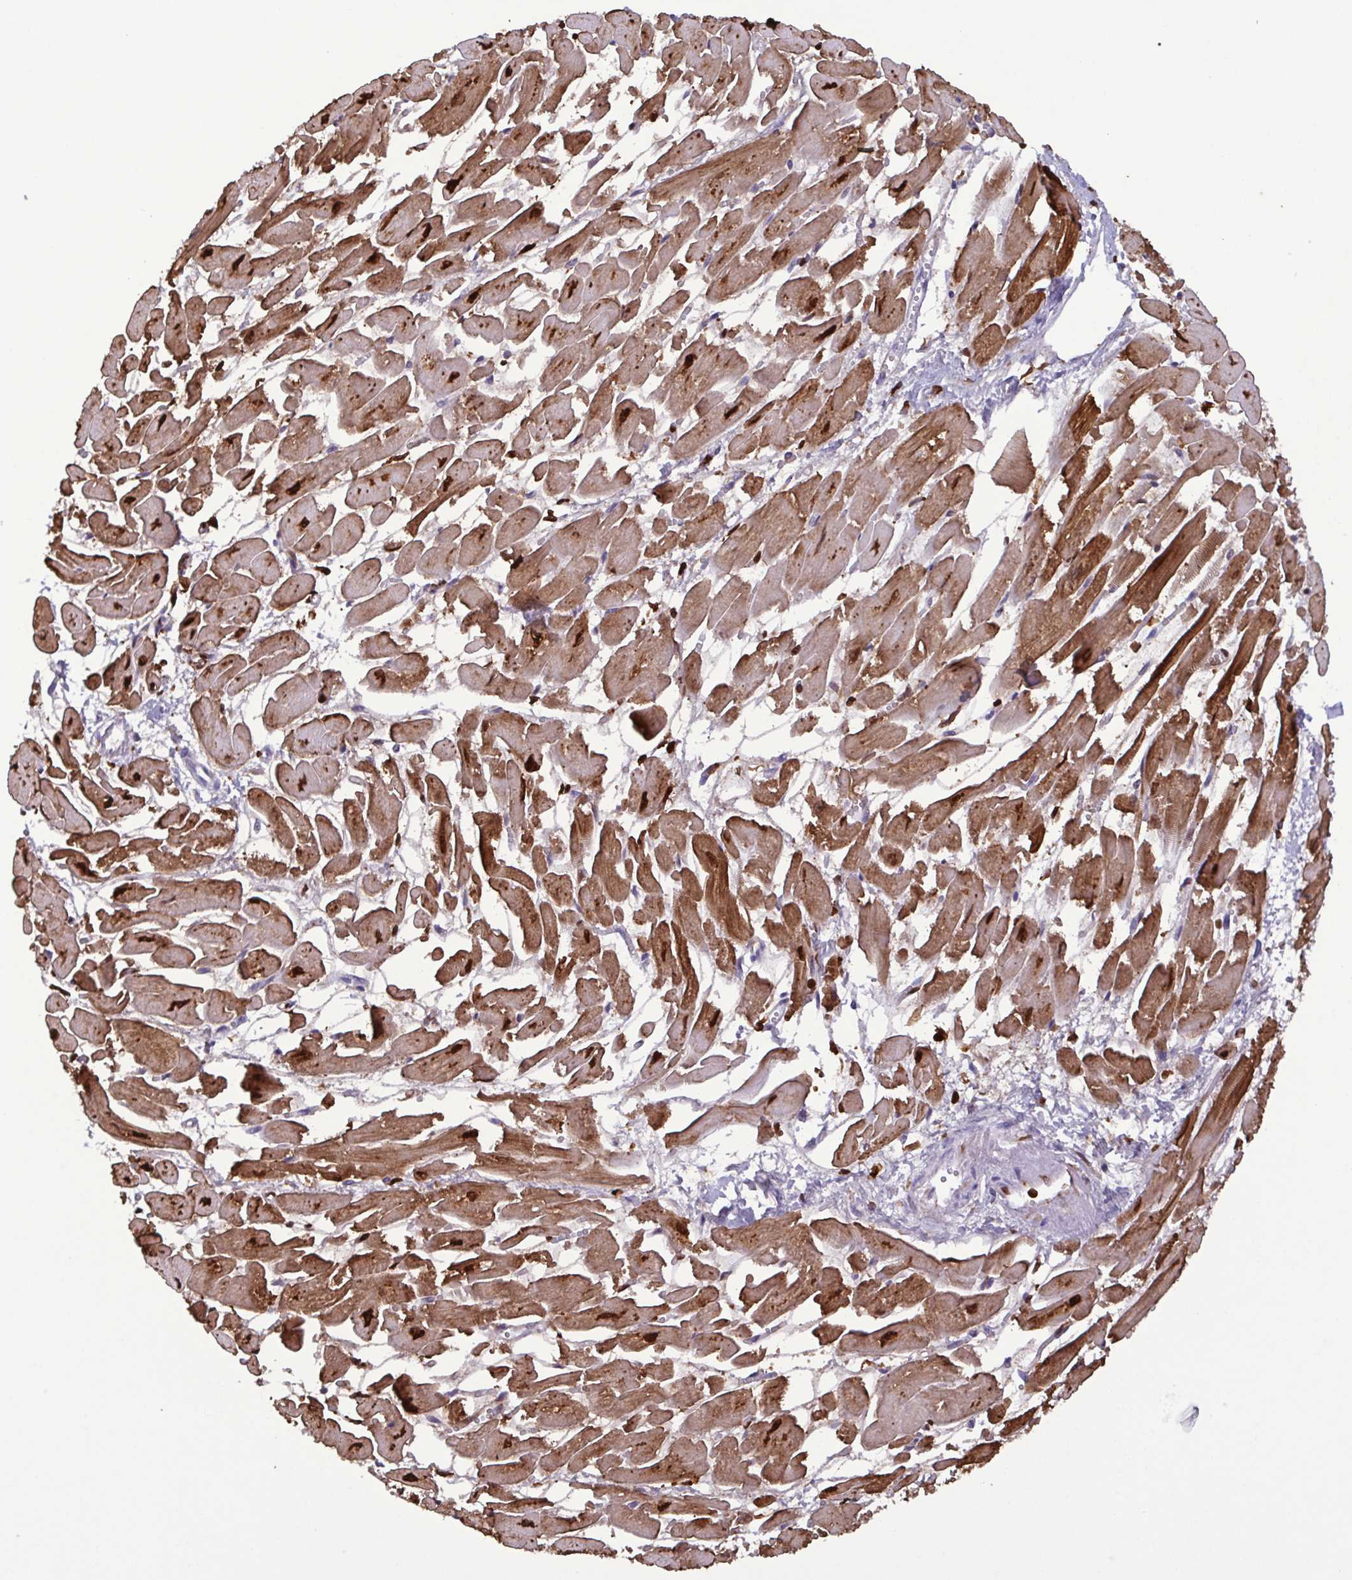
{"staining": {"intensity": "strong", "quantity": ">75%", "location": "cytoplasmic/membranous"}, "tissue": "heart muscle", "cell_type": "Cardiomyocytes", "image_type": "normal", "snomed": [{"axis": "morphology", "description": "Normal tissue, NOS"}, {"axis": "topography", "description": "Heart"}], "caption": "Immunohistochemistry (IHC) (DAB (3,3'-diaminobenzidine)) staining of normal human heart muscle shows strong cytoplasmic/membranous protein staining in about >75% of cardiomyocytes.", "gene": "TNNI3", "patient": {"sex": "female", "age": 52}}